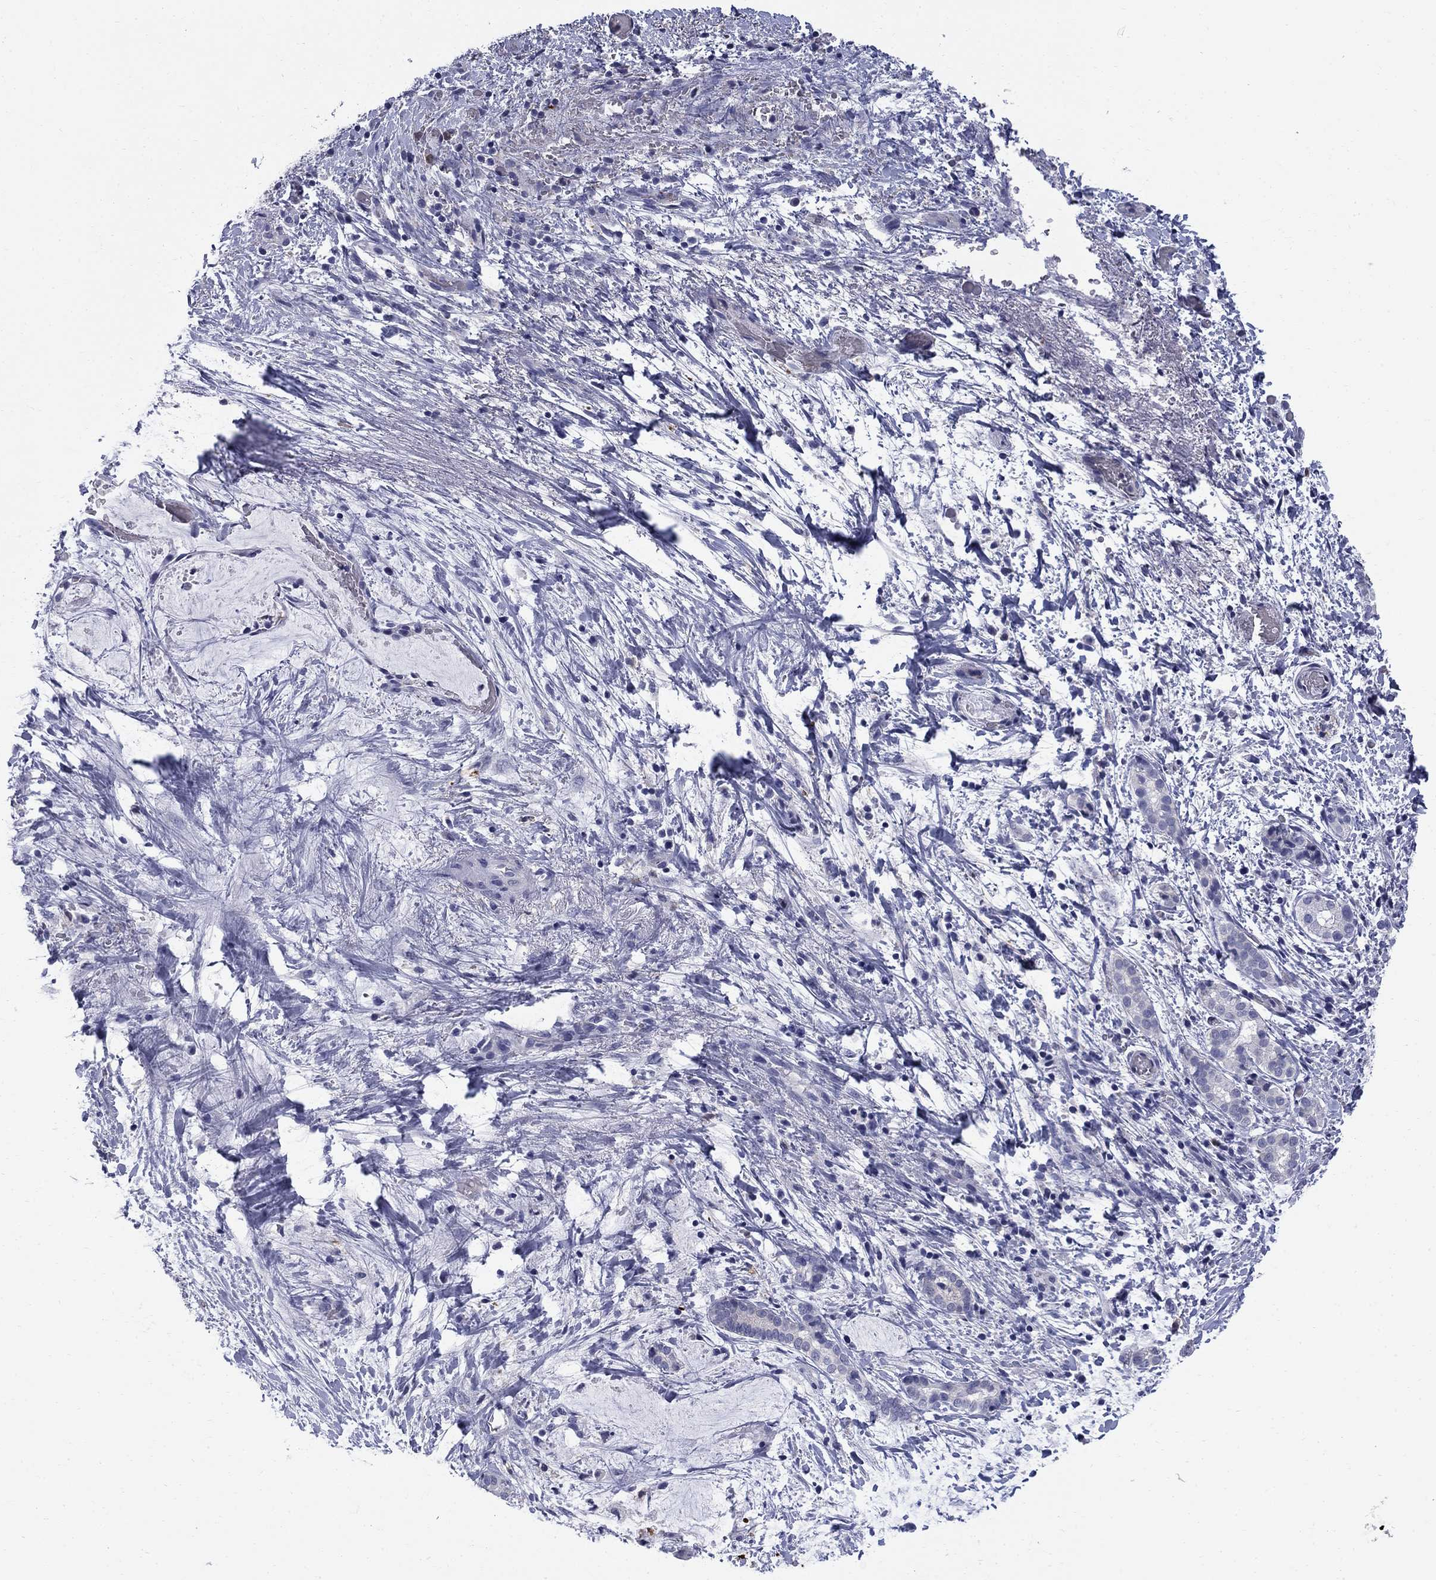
{"staining": {"intensity": "strong", "quantity": "<25%", "location": "cytoplasmic/membranous"}, "tissue": "liver cancer", "cell_type": "Tumor cells", "image_type": "cancer", "snomed": [{"axis": "morphology", "description": "Cholangiocarcinoma"}, {"axis": "topography", "description": "Liver"}], "caption": "Tumor cells exhibit medium levels of strong cytoplasmic/membranous expression in approximately <25% of cells in liver cancer (cholangiocarcinoma).", "gene": "SERPINB2", "patient": {"sex": "female", "age": 73}}